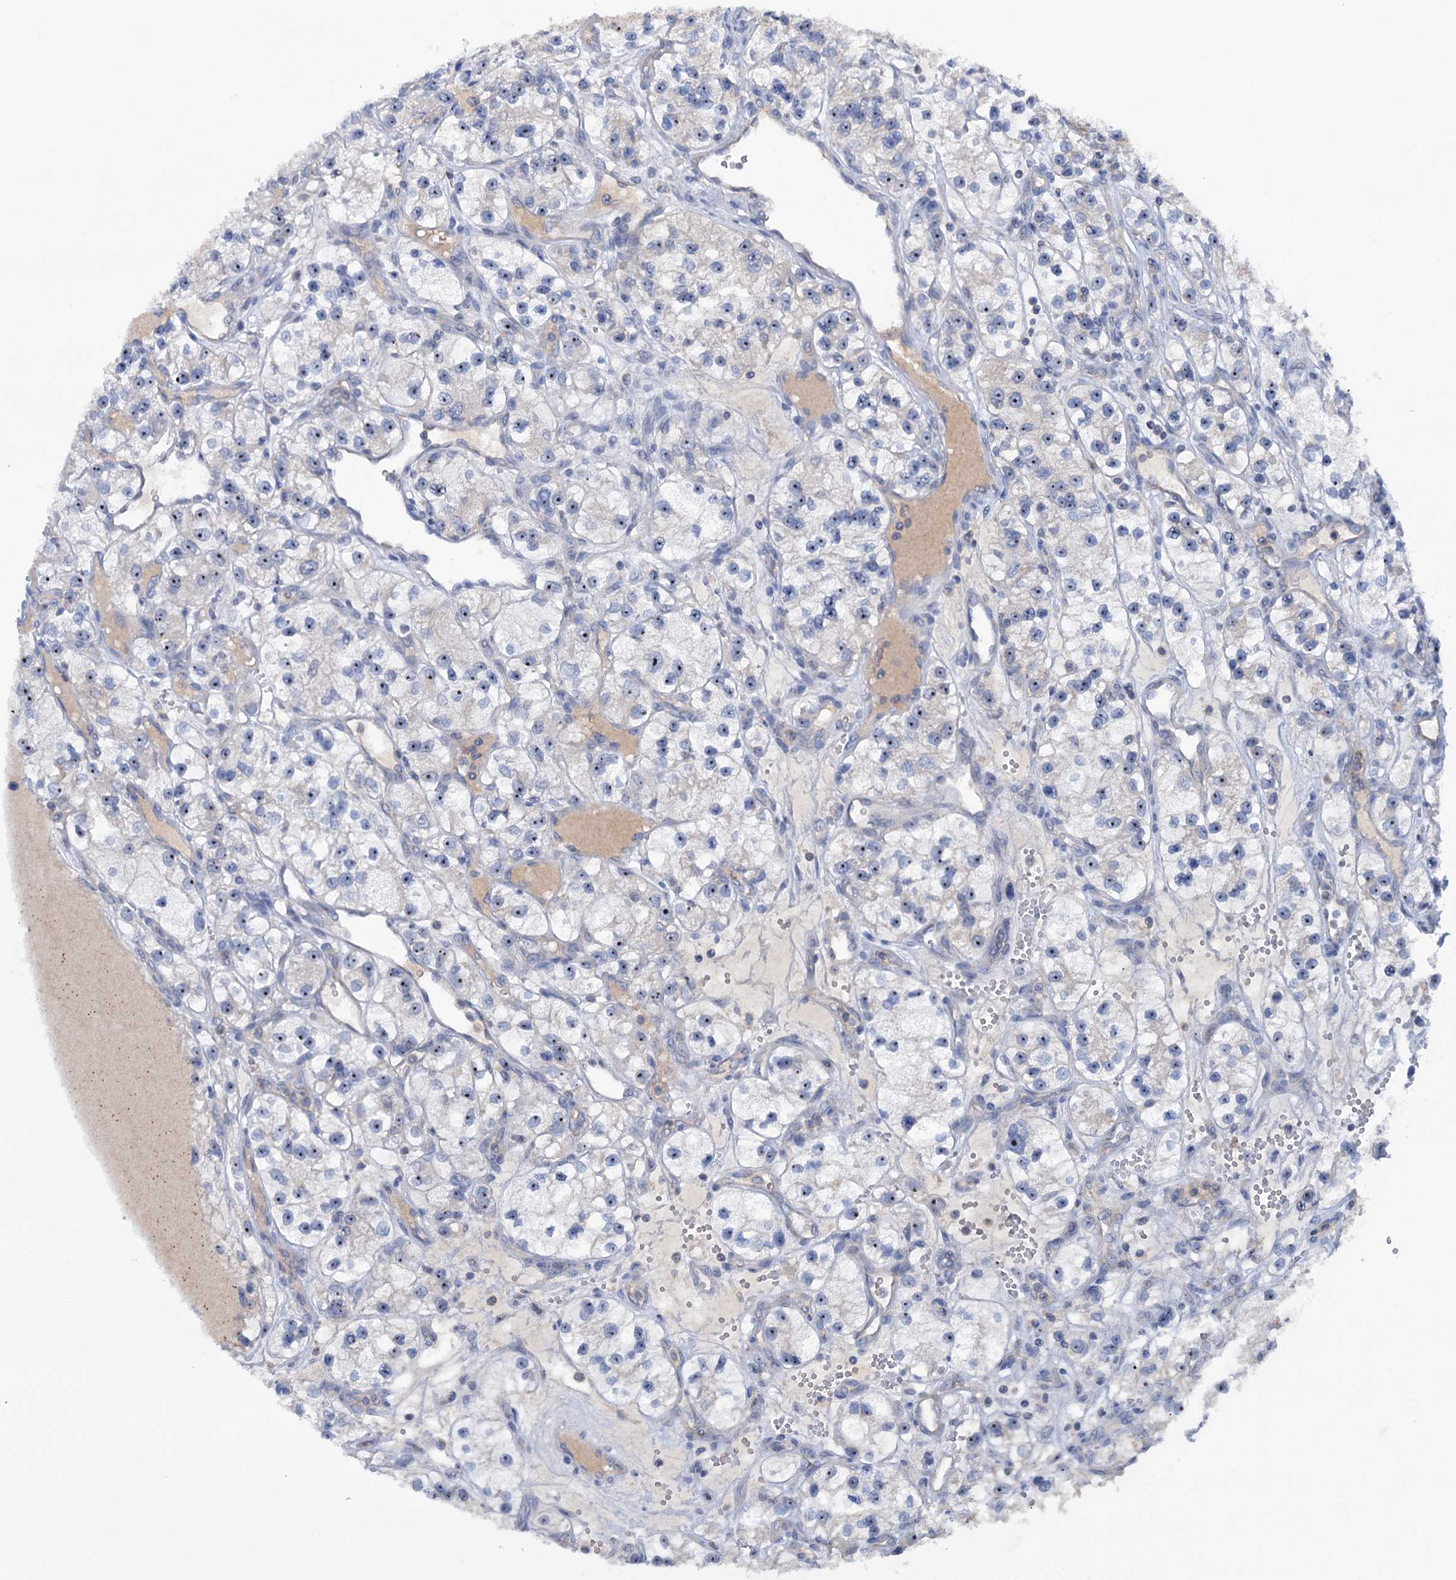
{"staining": {"intensity": "moderate", "quantity": "25%-75%", "location": "nuclear"}, "tissue": "renal cancer", "cell_type": "Tumor cells", "image_type": "cancer", "snomed": [{"axis": "morphology", "description": "Adenocarcinoma, NOS"}, {"axis": "topography", "description": "Kidney"}], "caption": "A high-resolution micrograph shows IHC staining of renal adenocarcinoma, which exhibits moderate nuclear staining in approximately 25%-75% of tumor cells. (brown staining indicates protein expression, while blue staining denotes nuclei).", "gene": "HTR3B", "patient": {"sex": "female", "age": 57}}